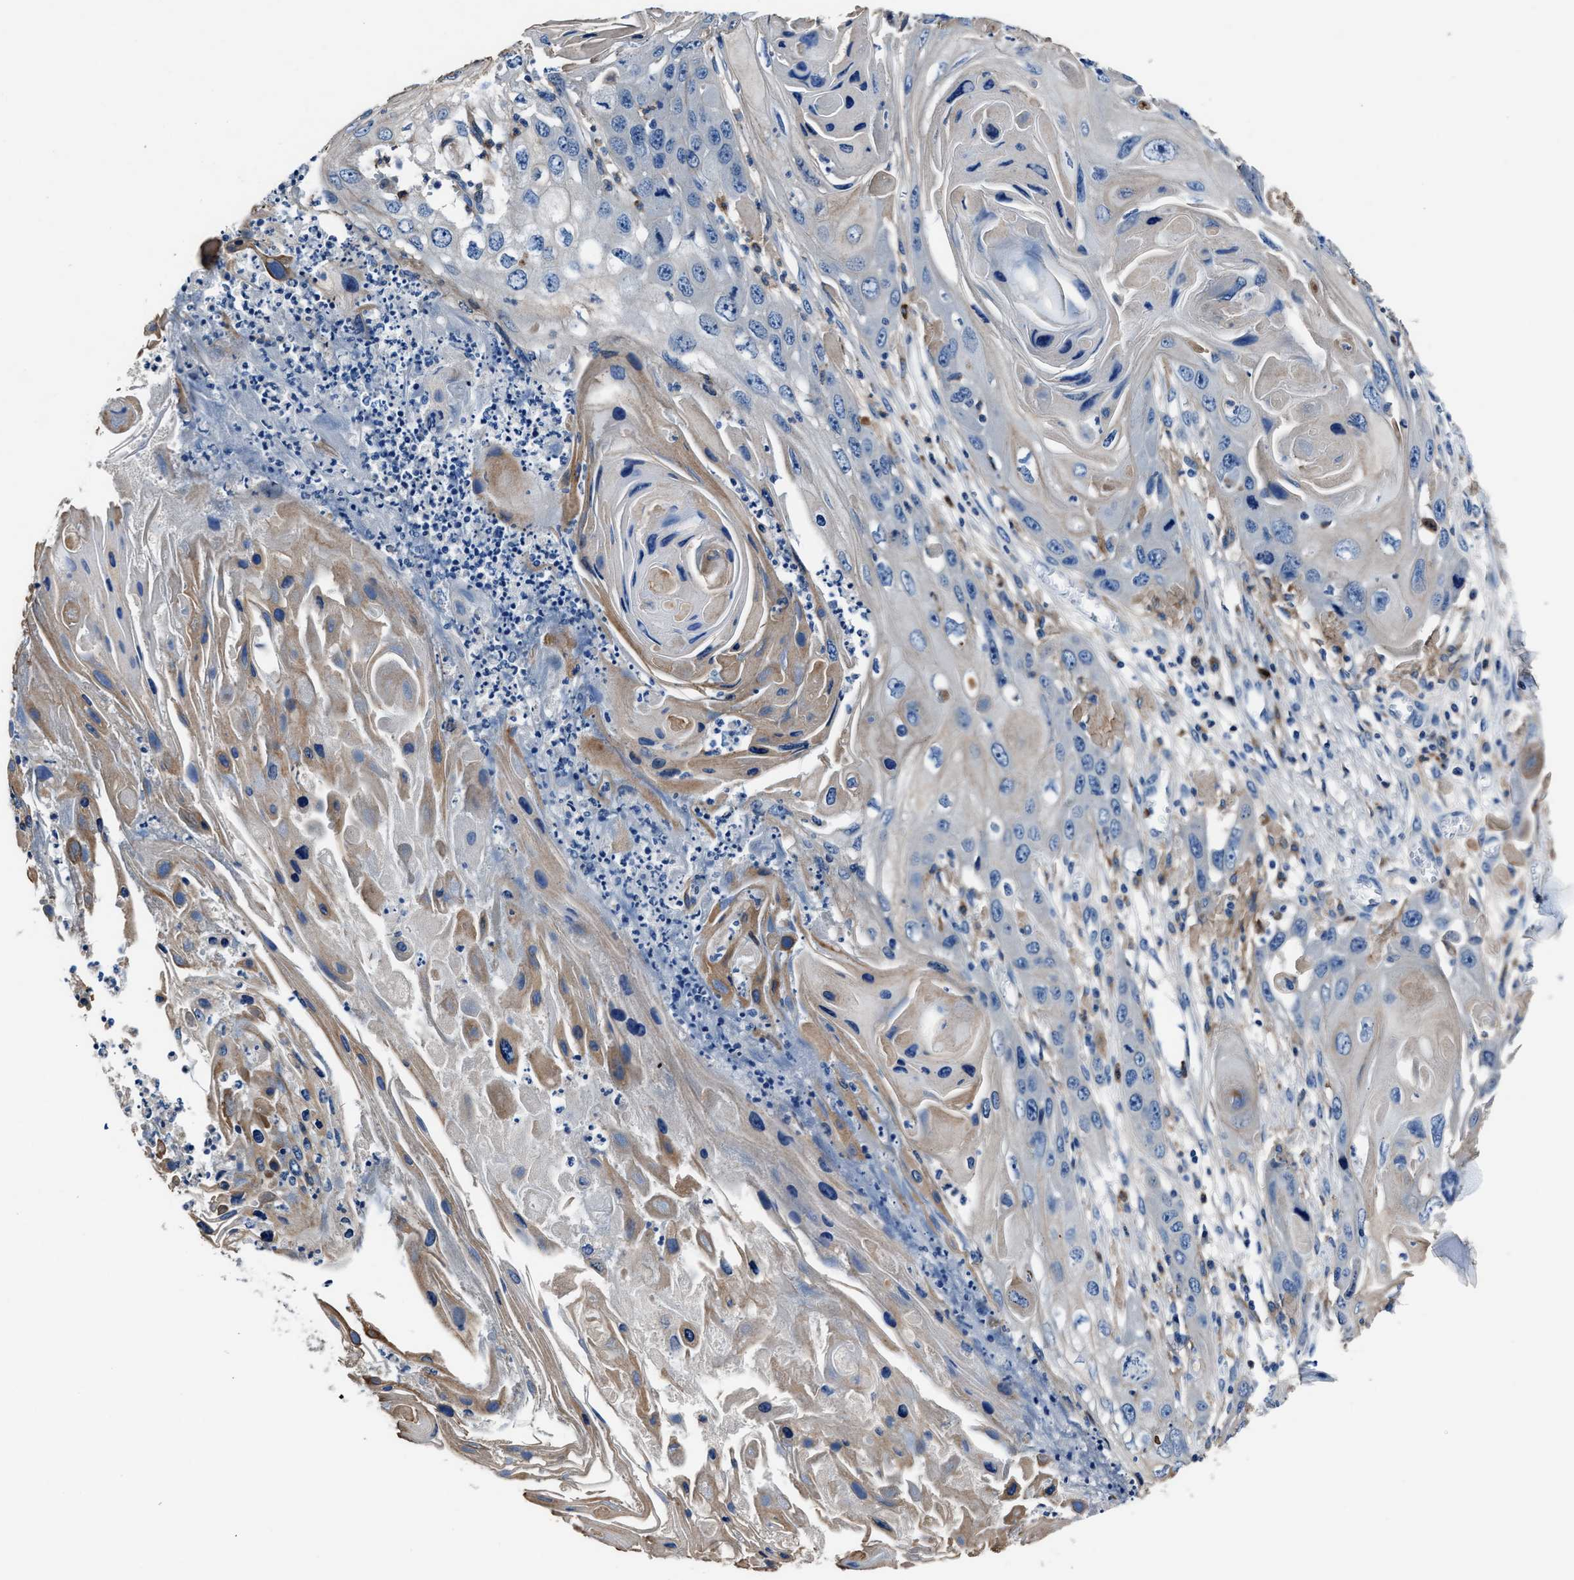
{"staining": {"intensity": "weak", "quantity": "<25%", "location": "cytoplasmic/membranous"}, "tissue": "skin cancer", "cell_type": "Tumor cells", "image_type": "cancer", "snomed": [{"axis": "morphology", "description": "Squamous cell carcinoma, NOS"}, {"axis": "topography", "description": "Skin"}], "caption": "This is an IHC micrograph of human squamous cell carcinoma (skin). There is no positivity in tumor cells.", "gene": "FGL2", "patient": {"sex": "male", "age": 55}}